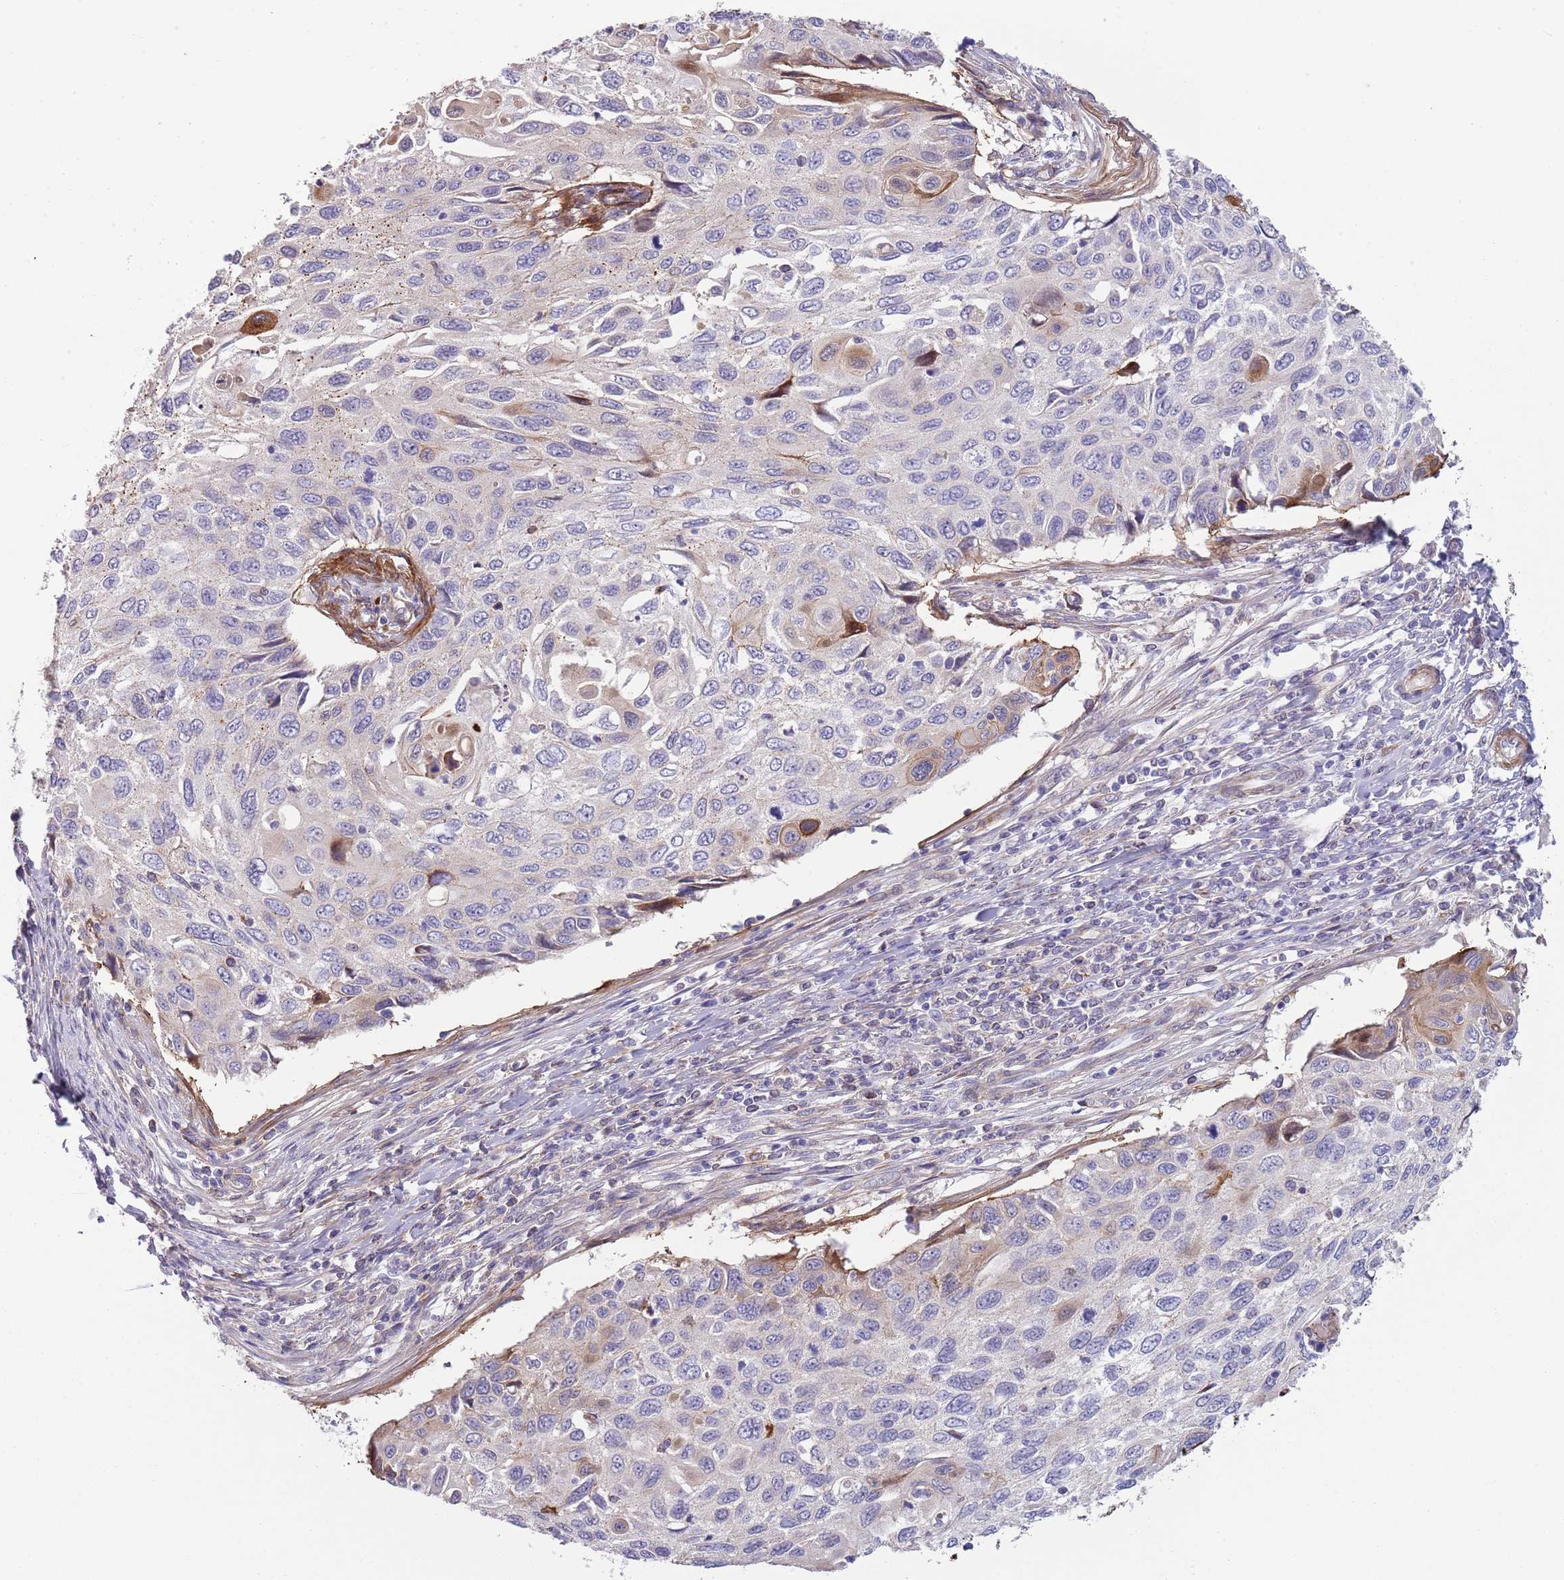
{"staining": {"intensity": "negative", "quantity": "none", "location": "none"}, "tissue": "cervical cancer", "cell_type": "Tumor cells", "image_type": "cancer", "snomed": [{"axis": "morphology", "description": "Squamous cell carcinoma, NOS"}, {"axis": "topography", "description": "Cervix"}], "caption": "Protein analysis of cervical cancer demonstrates no significant expression in tumor cells. (Stains: DAB (3,3'-diaminobenzidine) IHC with hematoxylin counter stain, Microscopy: brightfield microscopy at high magnification).", "gene": "TINAGL1", "patient": {"sex": "female", "age": 70}}